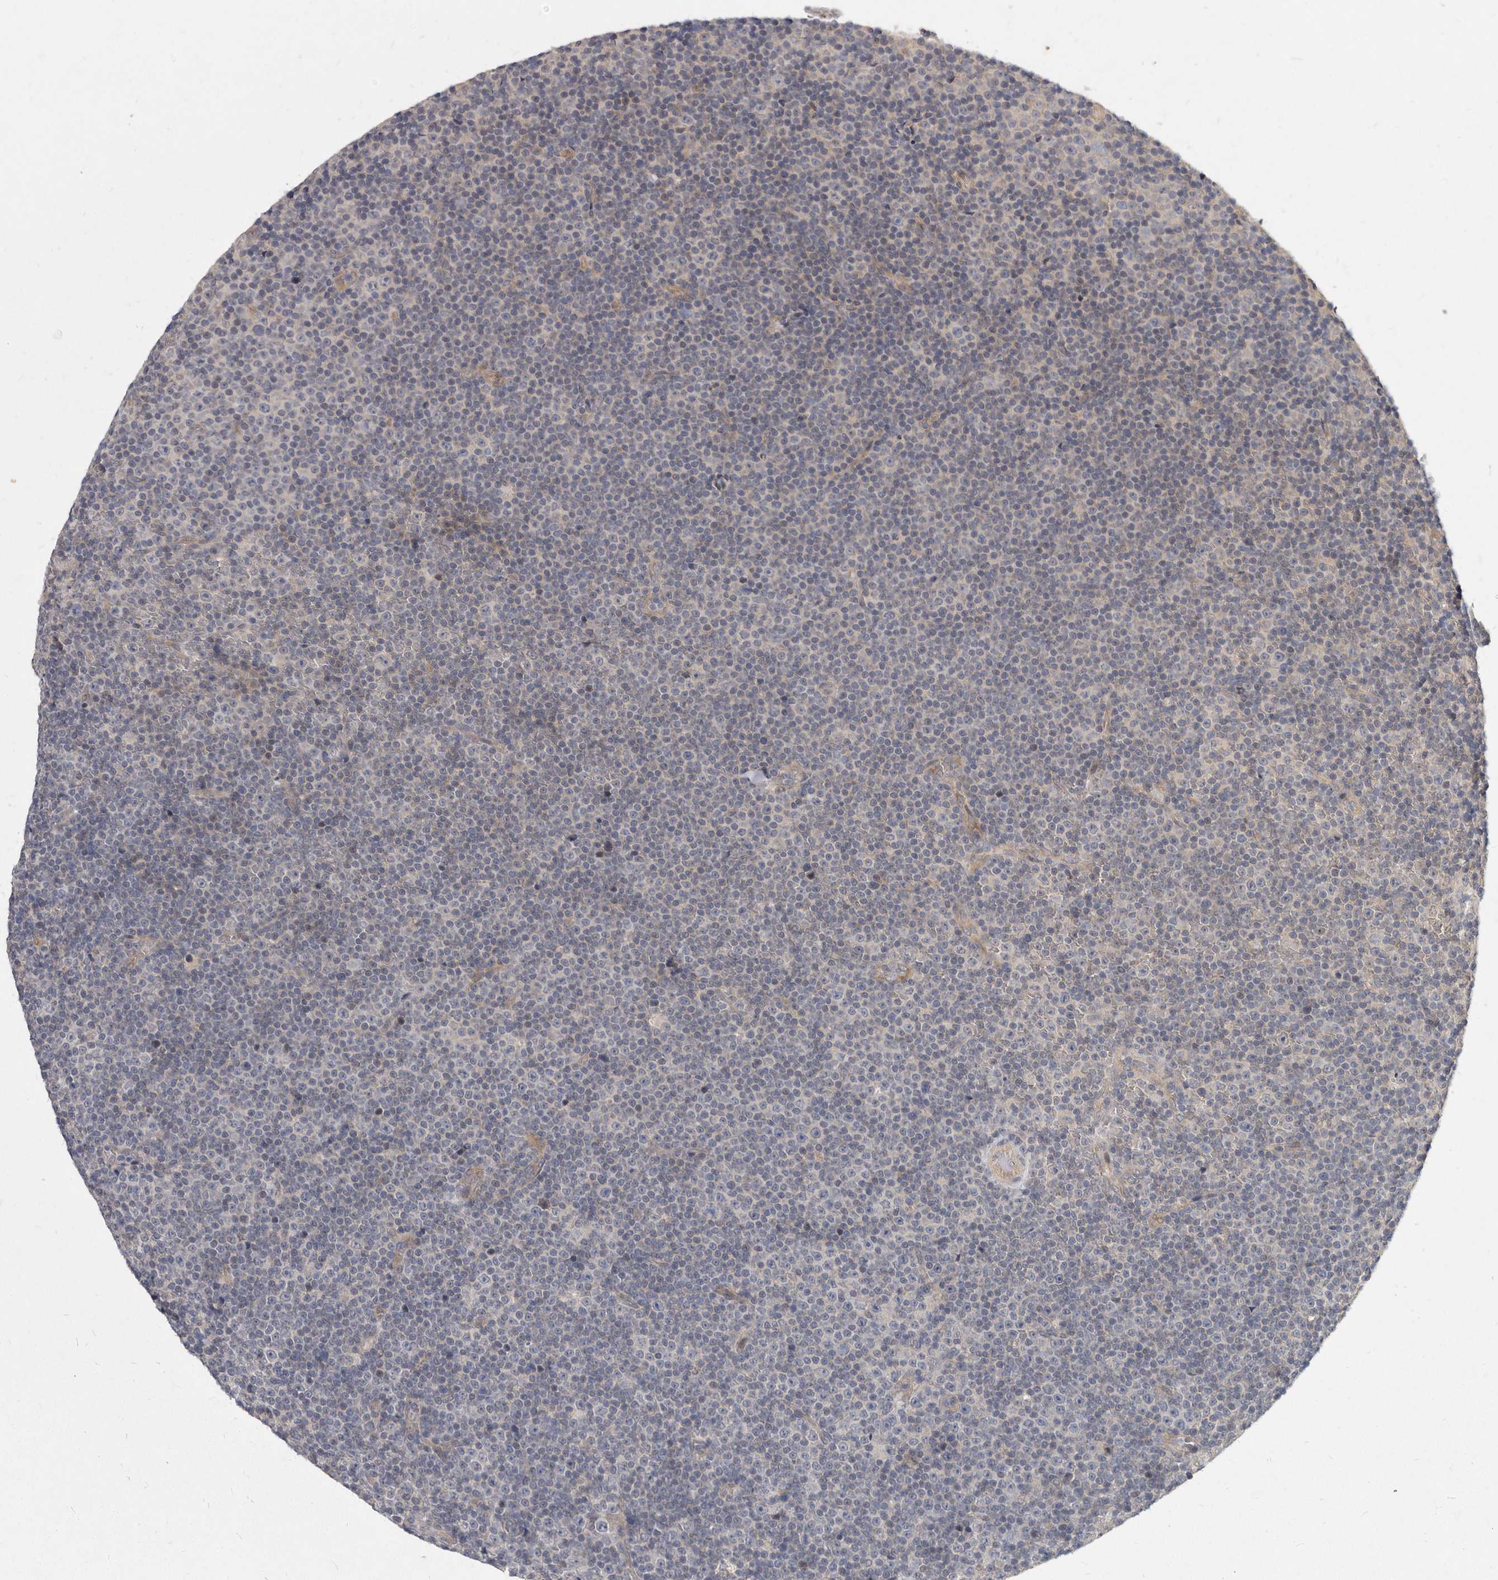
{"staining": {"intensity": "negative", "quantity": "none", "location": "none"}, "tissue": "lymphoma", "cell_type": "Tumor cells", "image_type": "cancer", "snomed": [{"axis": "morphology", "description": "Malignant lymphoma, non-Hodgkin's type, Low grade"}, {"axis": "topography", "description": "Lymph node"}], "caption": "Immunohistochemical staining of lymphoma exhibits no significant staining in tumor cells. The staining was performed using DAB to visualize the protein expression in brown, while the nuclei were stained in blue with hematoxylin (Magnification: 20x).", "gene": "SLC22A1", "patient": {"sex": "female", "age": 67}}